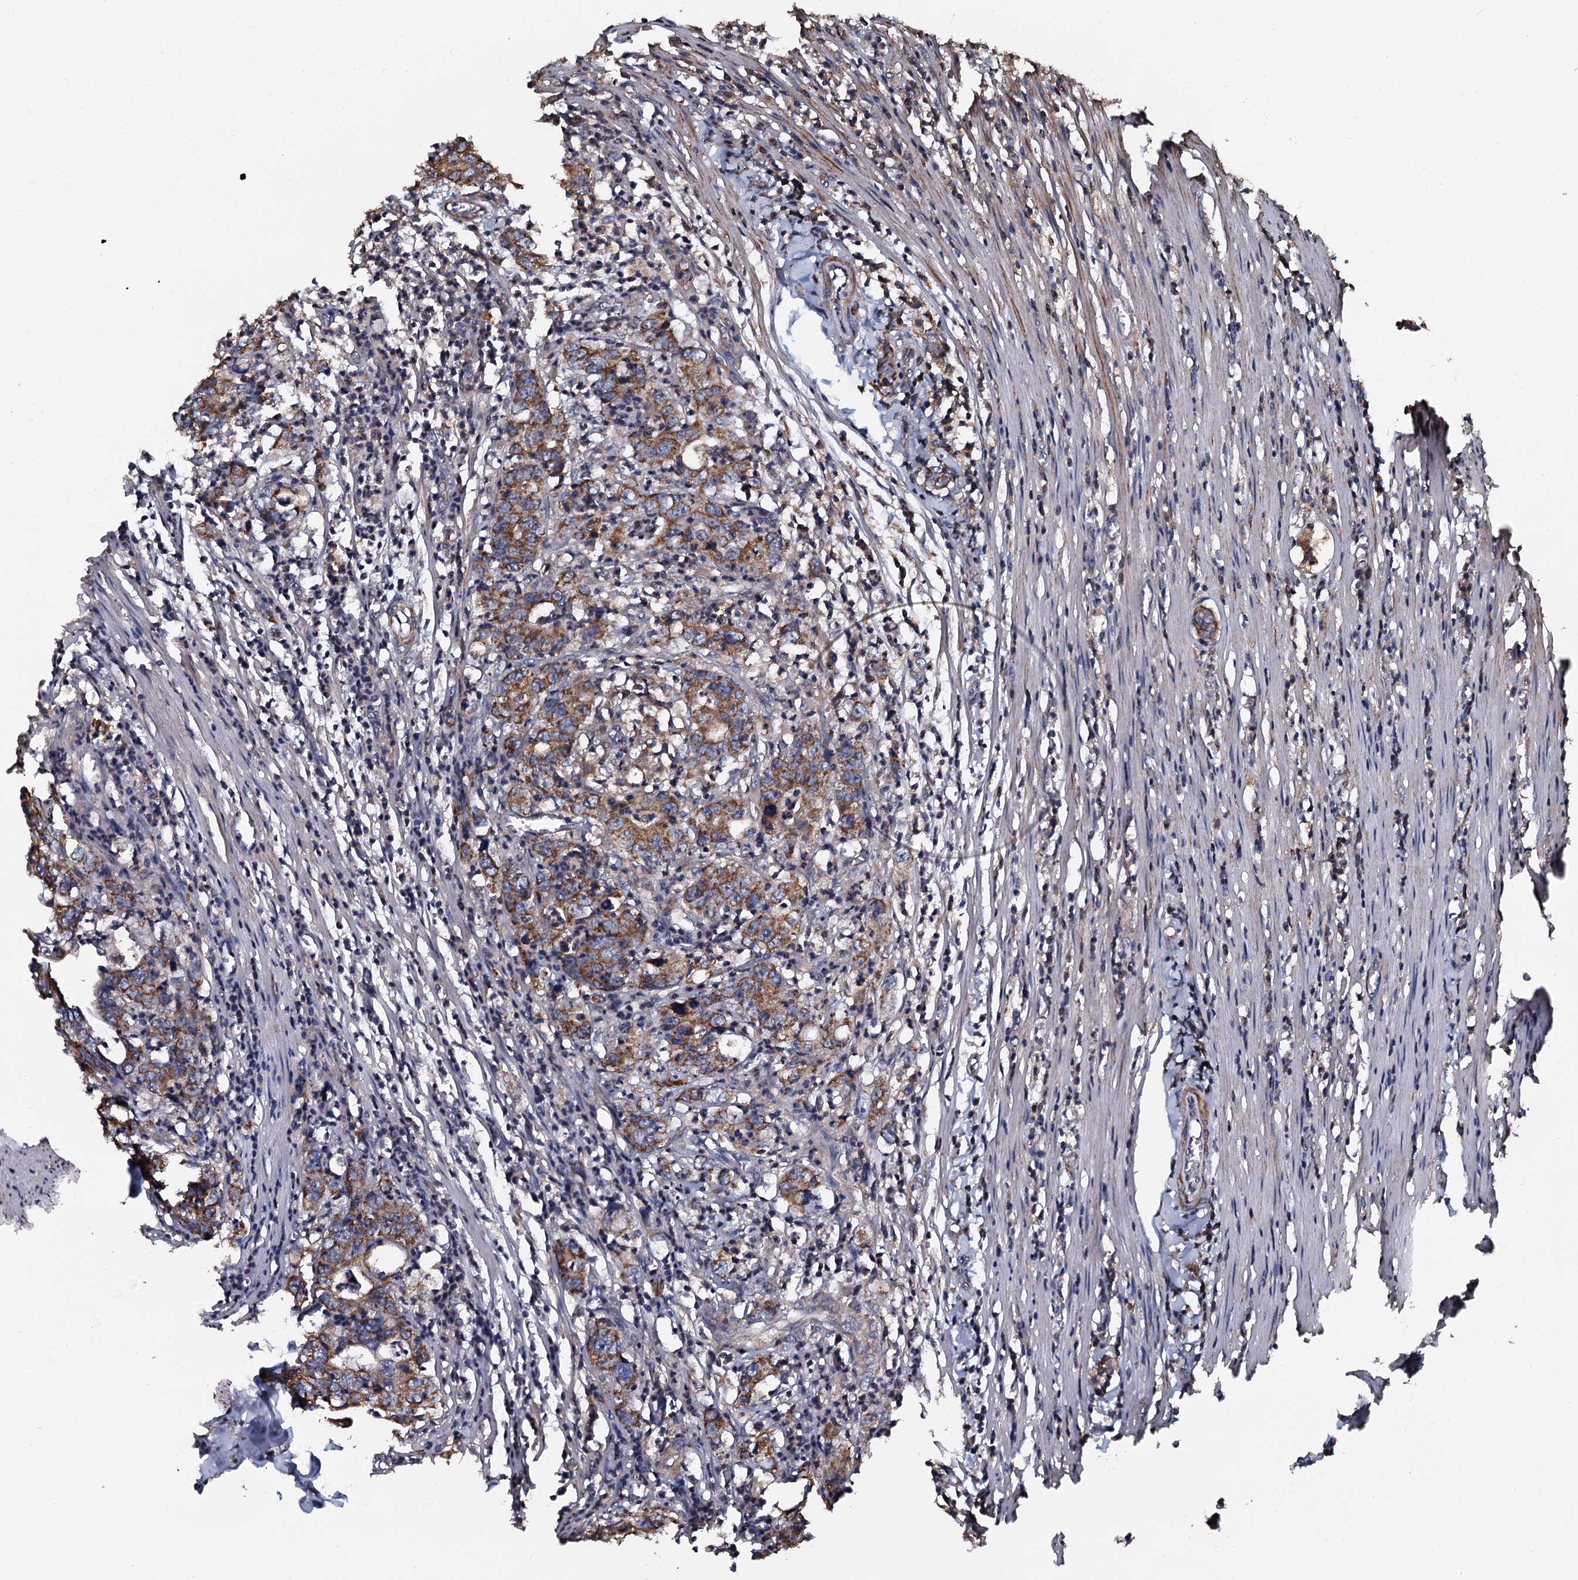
{"staining": {"intensity": "moderate", "quantity": ">75%", "location": "cytoplasmic/membranous"}, "tissue": "colorectal cancer", "cell_type": "Tumor cells", "image_type": "cancer", "snomed": [{"axis": "morphology", "description": "Adenocarcinoma, NOS"}, {"axis": "topography", "description": "Colon"}], "caption": "IHC (DAB) staining of human colorectal cancer (adenocarcinoma) reveals moderate cytoplasmic/membranous protein staining in approximately >75% of tumor cells.", "gene": "VWA8", "patient": {"sex": "female", "age": 75}}